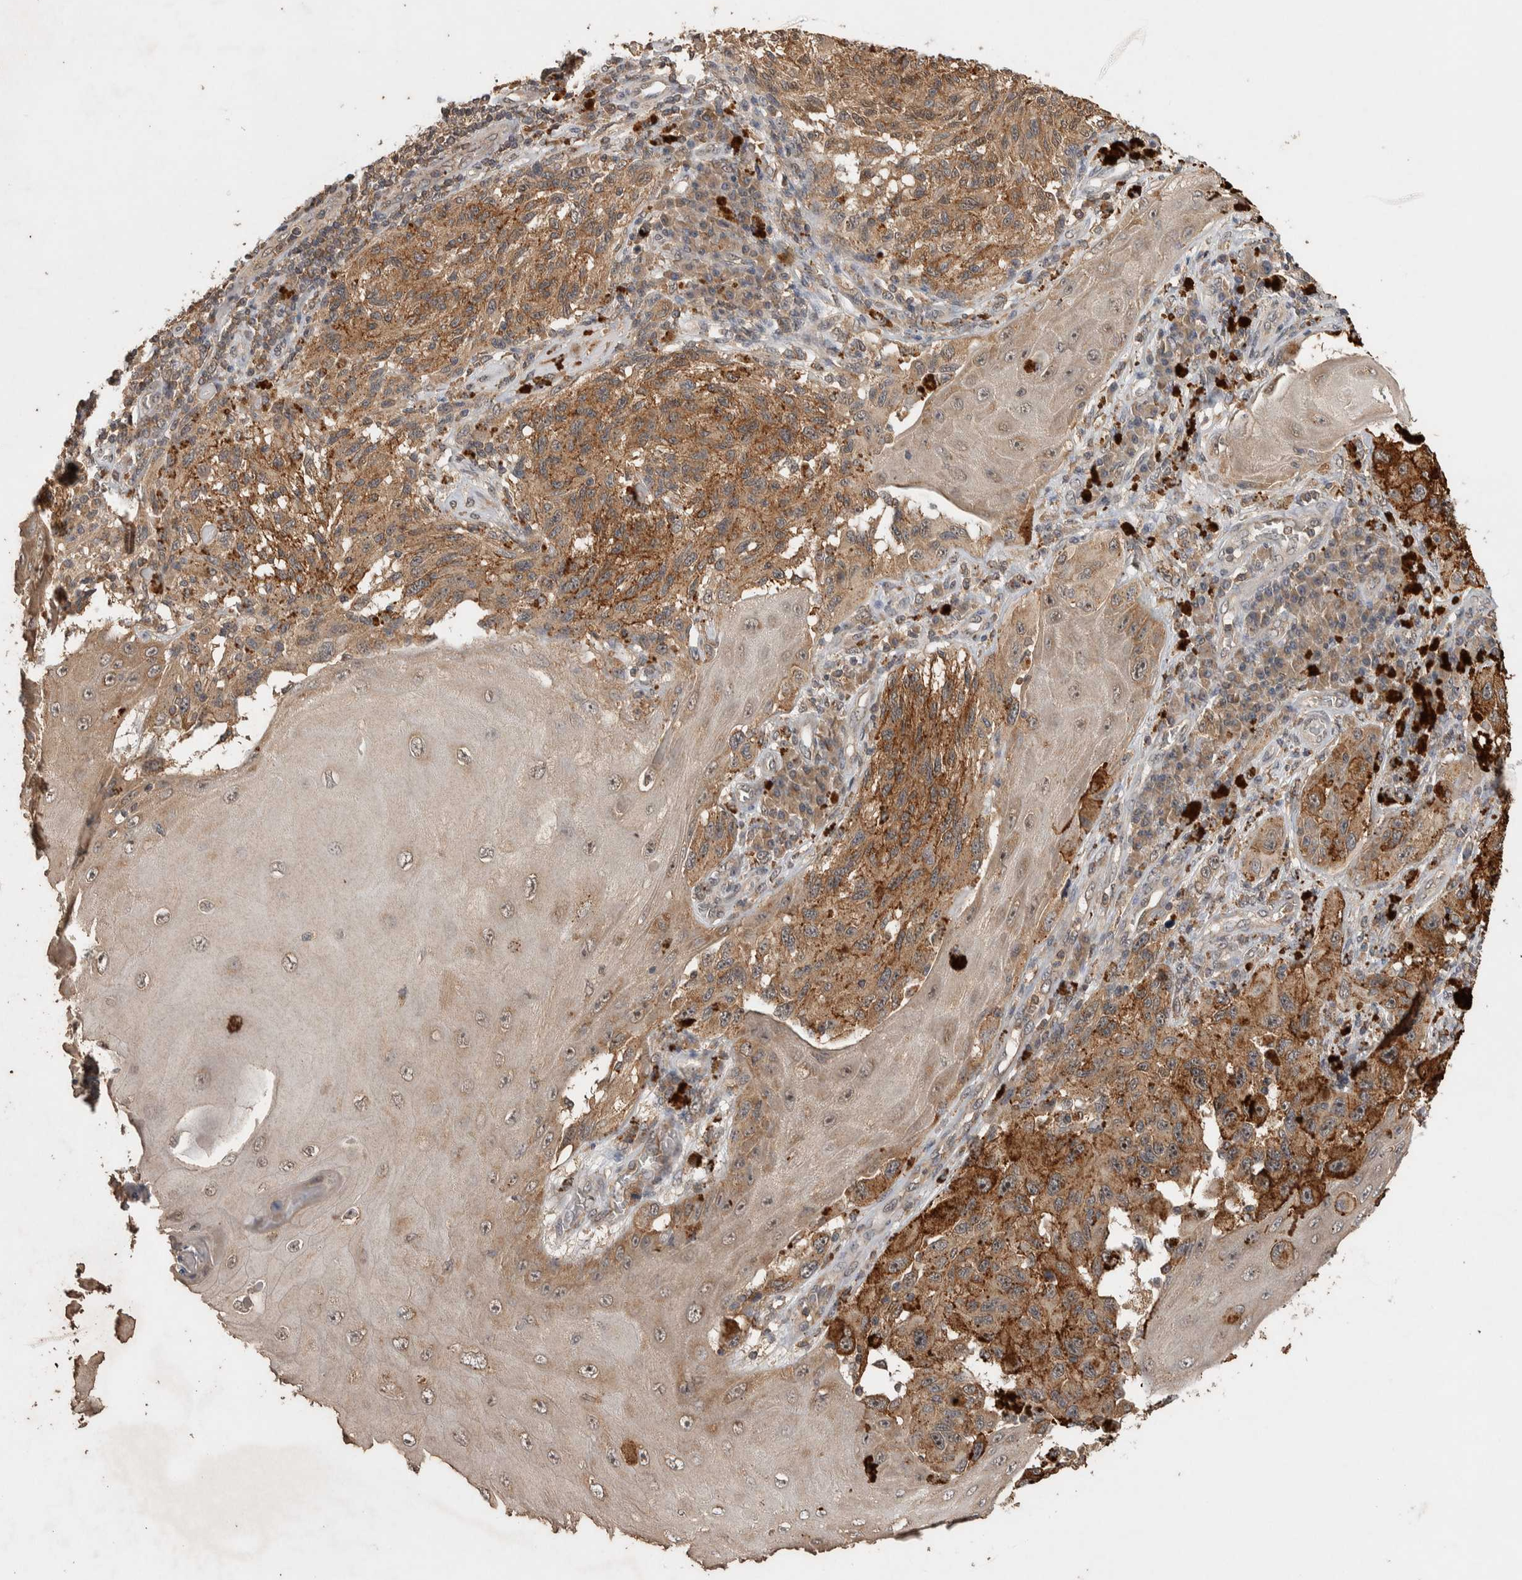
{"staining": {"intensity": "moderate", "quantity": ">75%", "location": "cytoplasmic/membranous"}, "tissue": "melanoma", "cell_type": "Tumor cells", "image_type": "cancer", "snomed": [{"axis": "morphology", "description": "Malignant melanoma, NOS"}, {"axis": "topography", "description": "Skin"}], "caption": "Malignant melanoma tissue displays moderate cytoplasmic/membranous expression in about >75% of tumor cells (DAB IHC with brightfield microscopy, high magnification).", "gene": "DVL2", "patient": {"sex": "female", "age": 73}}